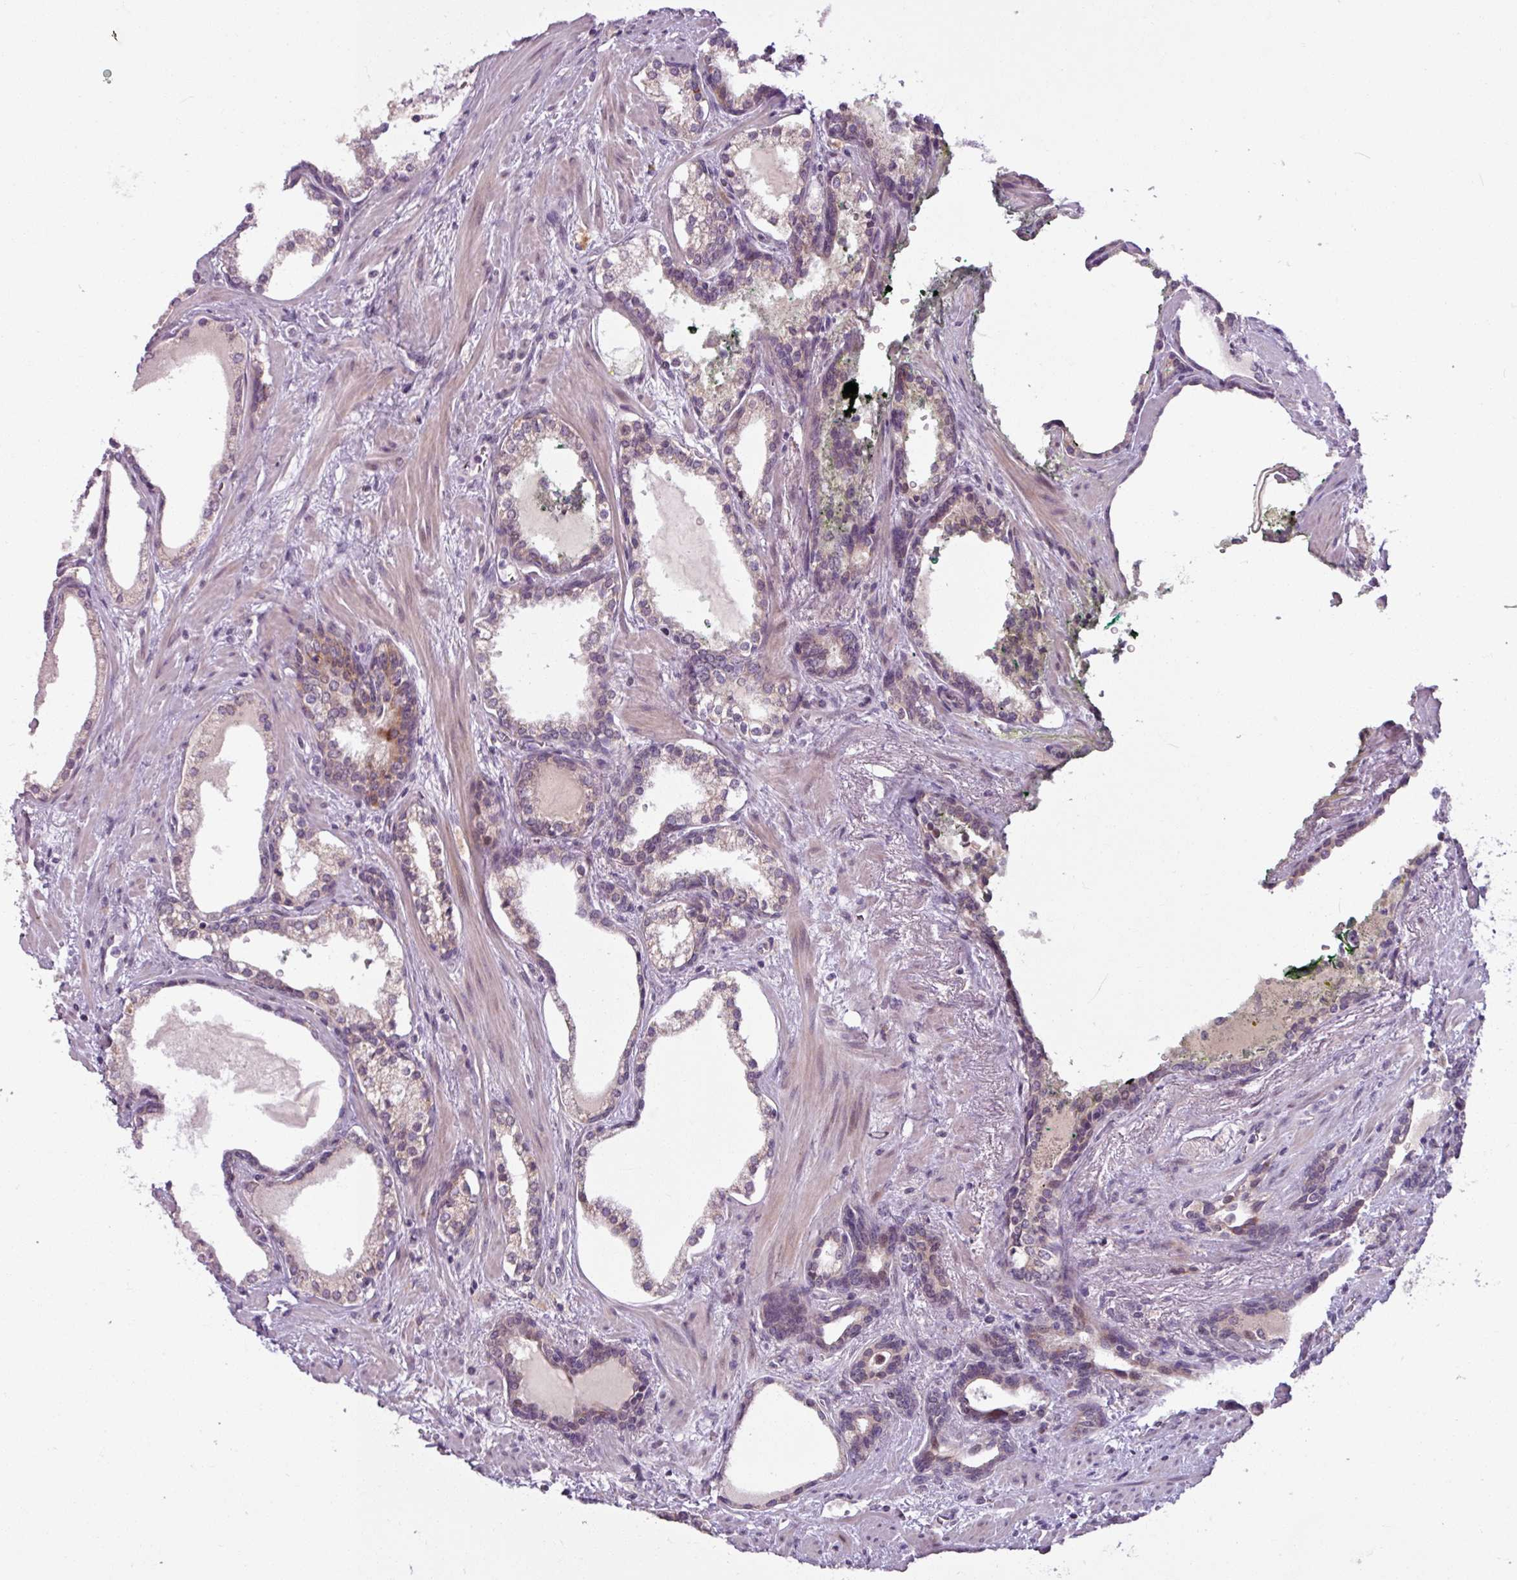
{"staining": {"intensity": "weak", "quantity": "<25%", "location": "nuclear"}, "tissue": "prostate cancer", "cell_type": "Tumor cells", "image_type": "cancer", "snomed": [{"axis": "morphology", "description": "Adenocarcinoma, High grade"}, {"axis": "topography", "description": "Prostate"}], "caption": "Adenocarcinoma (high-grade) (prostate) was stained to show a protein in brown. There is no significant positivity in tumor cells.", "gene": "OGFOD3", "patient": {"sex": "male", "age": 58}}